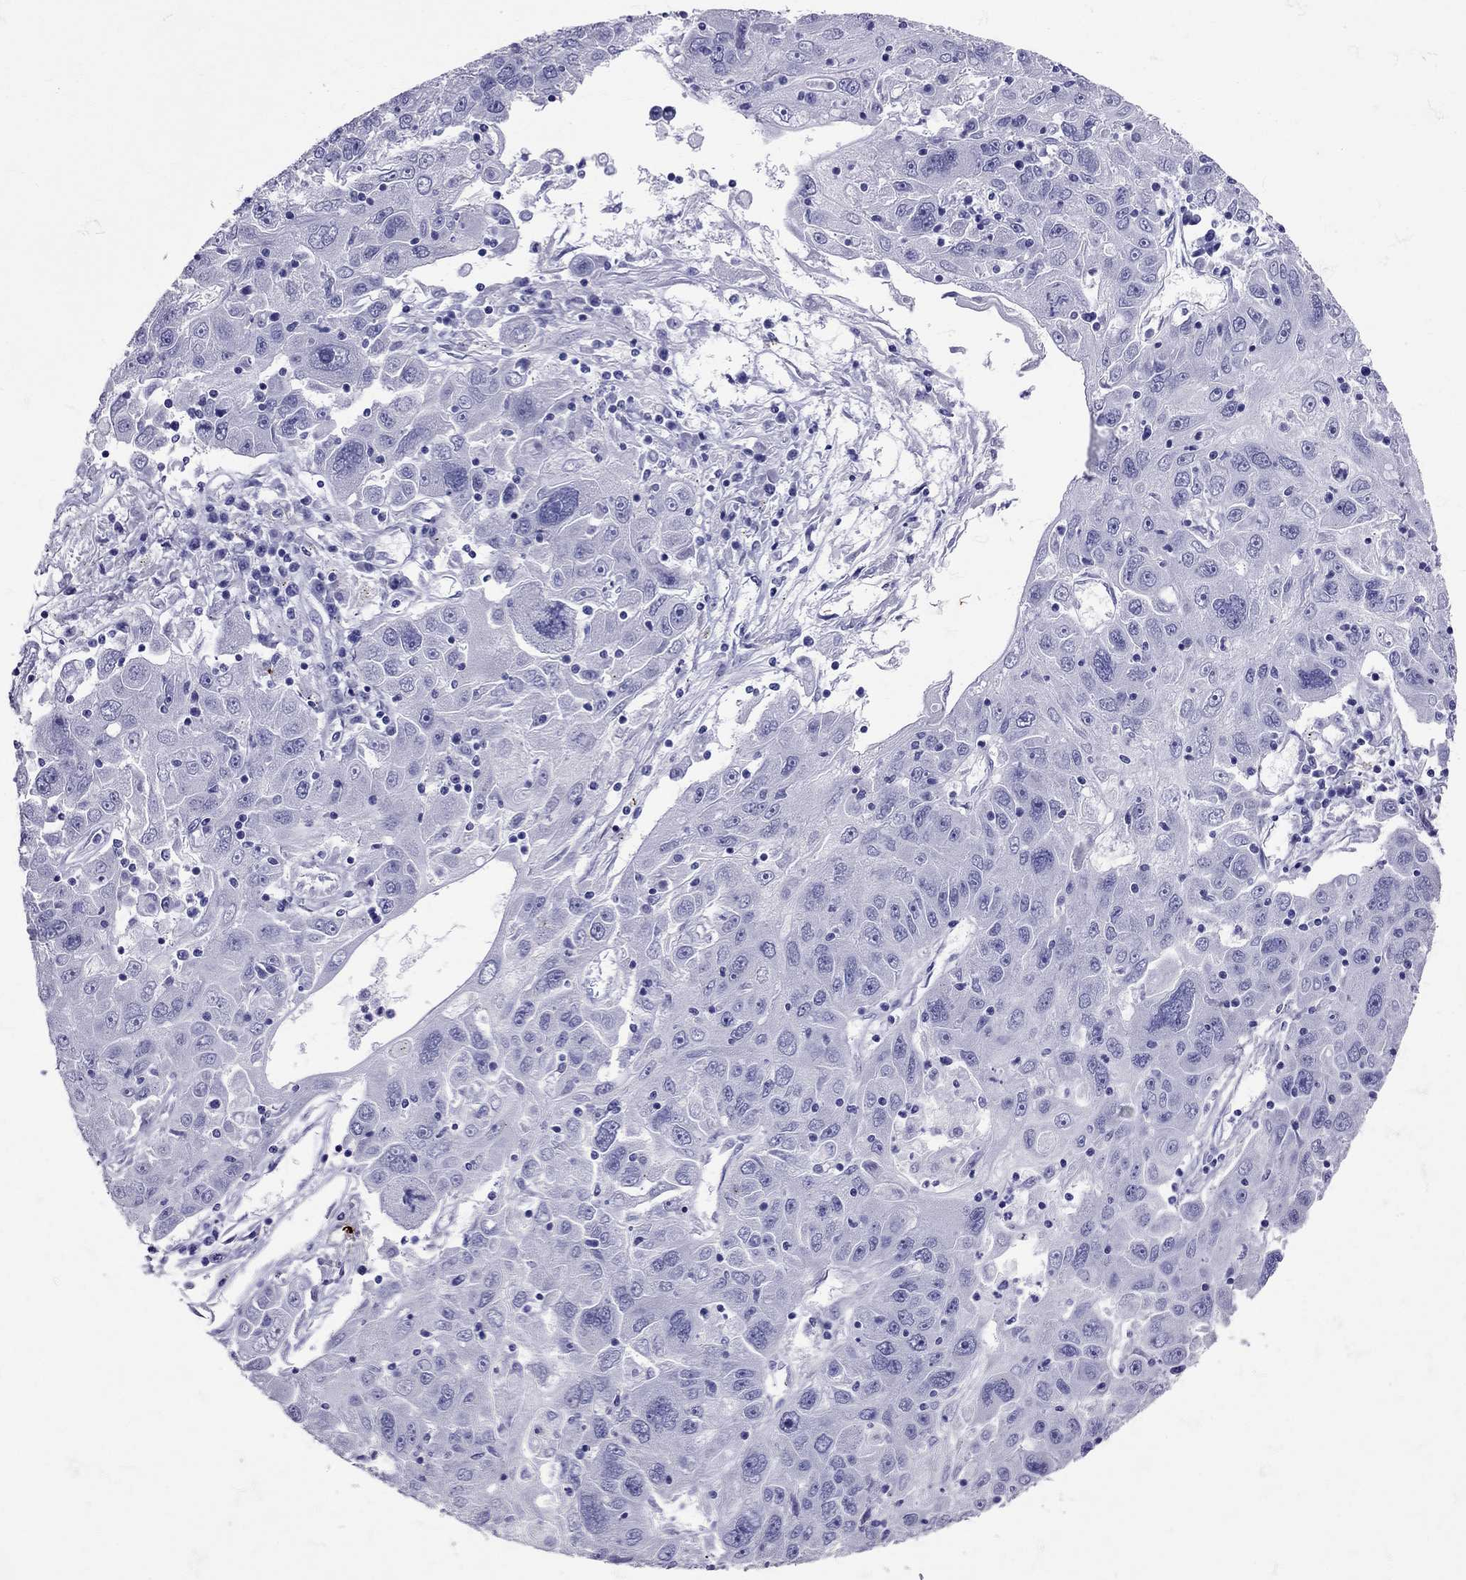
{"staining": {"intensity": "negative", "quantity": "none", "location": "none"}, "tissue": "stomach cancer", "cell_type": "Tumor cells", "image_type": "cancer", "snomed": [{"axis": "morphology", "description": "Adenocarcinoma, NOS"}, {"axis": "topography", "description": "Stomach"}], "caption": "IHC photomicrograph of human stomach adenocarcinoma stained for a protein (brown), which reveals no staining in tumor cells.", "gene": "AVP", "patient": {"sex": "male", "age": 56}}